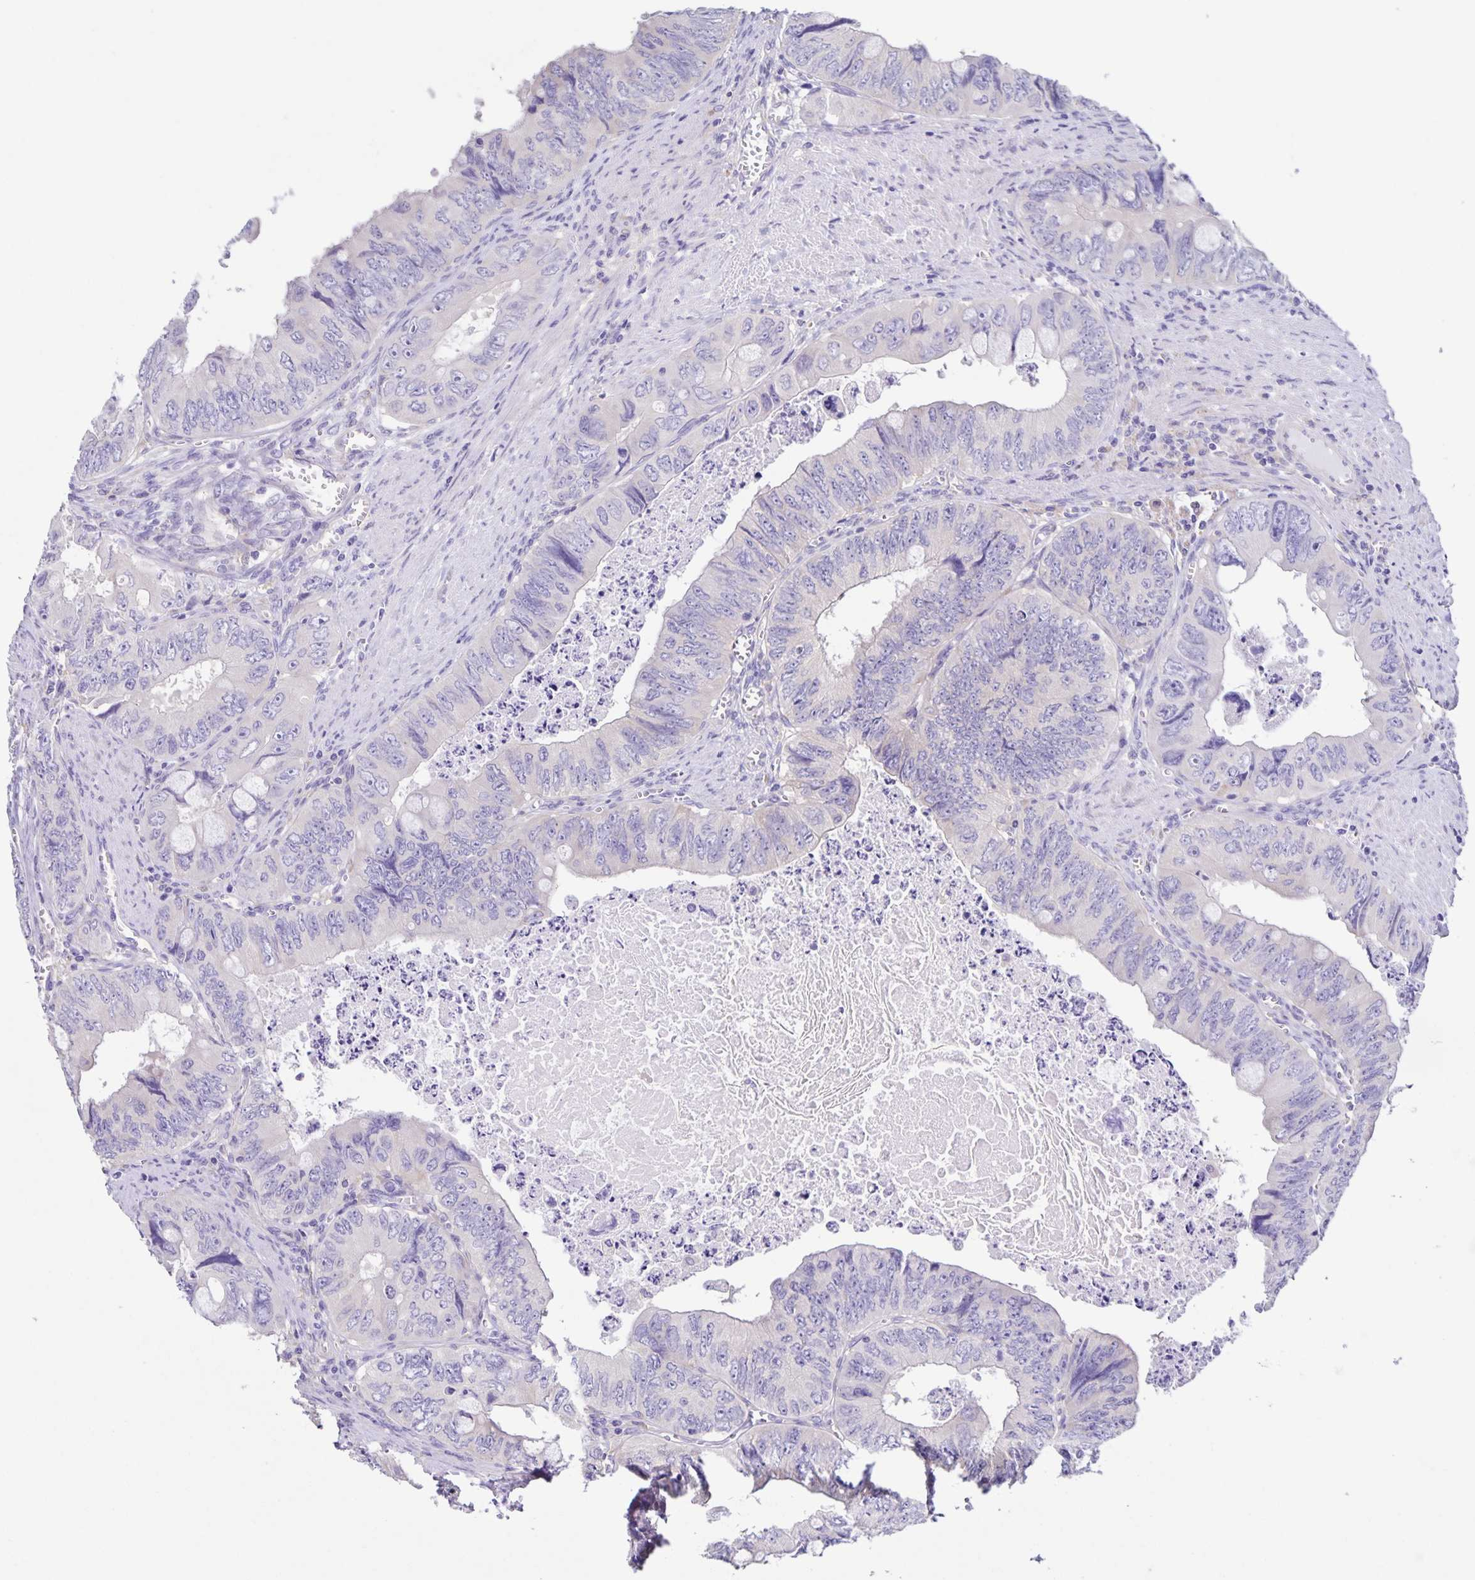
{"staining": {"intensity": "negative", "quantity": "none", "location": "none"}, "tissue": "colorectal cancer", "cell_type": "Tumor cells", "image_type": "cancer", "snomed": [{"axis": "morphology", "description": "Adenocarcinoma, NOS"}, {"axis": "topography", "description": "Colon"}], "caption": "This is a histopathology image of immunohistochemistry staining of colorectal cancer, which shows no expression in tumor cells.", "gene": "BOLL", "patient": {"sex": "female", "age": 84}}